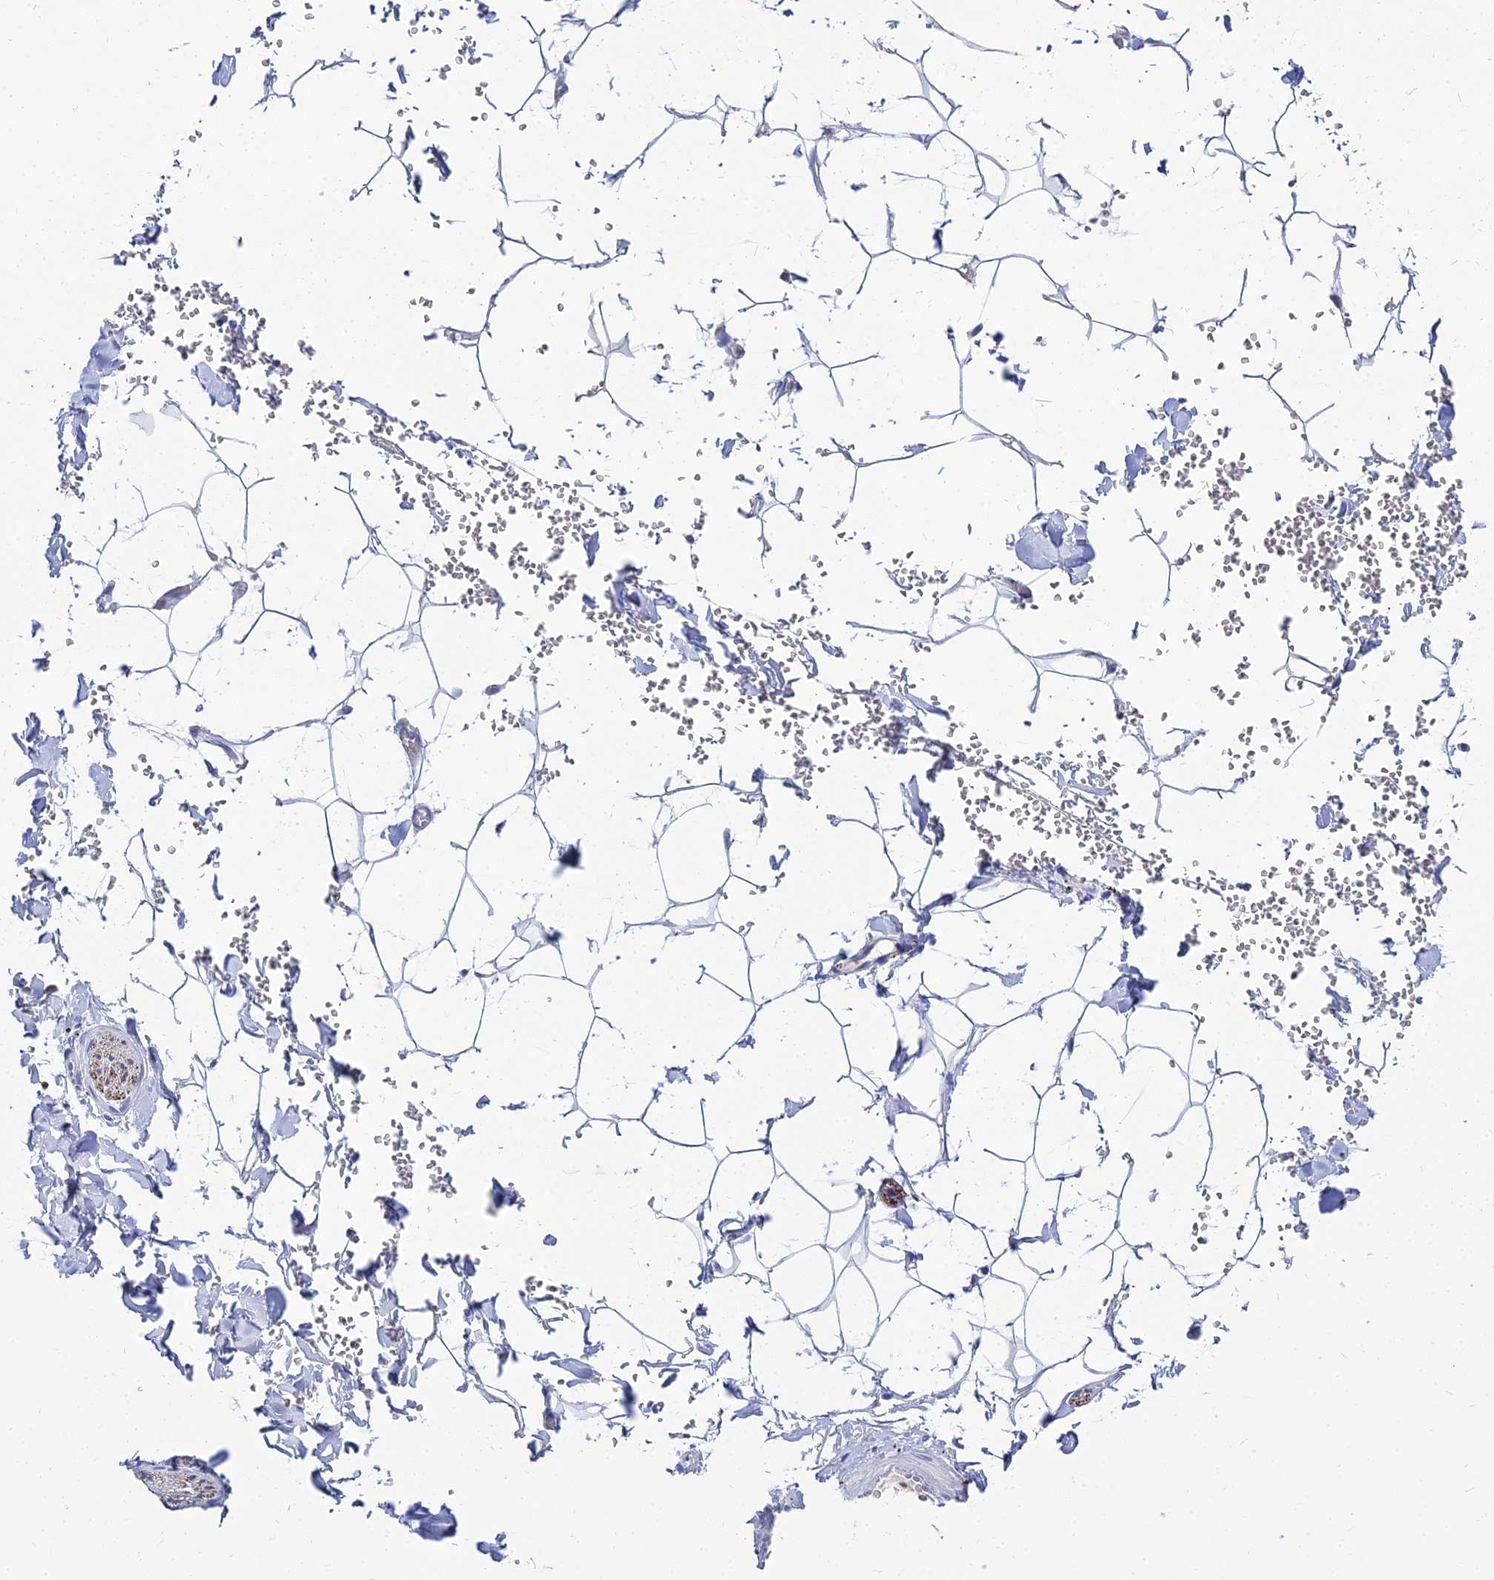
{"staining": {"intensity": "negative", "quantity": "none", "location": "none"}, "tissue": "adipose tissue", "cell_type": "Adipocytes", "image_type": "normal", "snomed": [{"axis": "morphology", "description": "Normal tissue, NOS"}, {"axis": "topography", "description": "Gallbladder"}, {"axis": "topography", "description": "Peripheral nerve tissue"}], "caption": "High magnification brightfield microscopy of normal adipose tissue stained with DAB (brown) and counterstained with hematoxylin (blue): adipocytes show no significant positivity.", "gene": "NPY", "patient": {"sex": "male", "age": 38}}